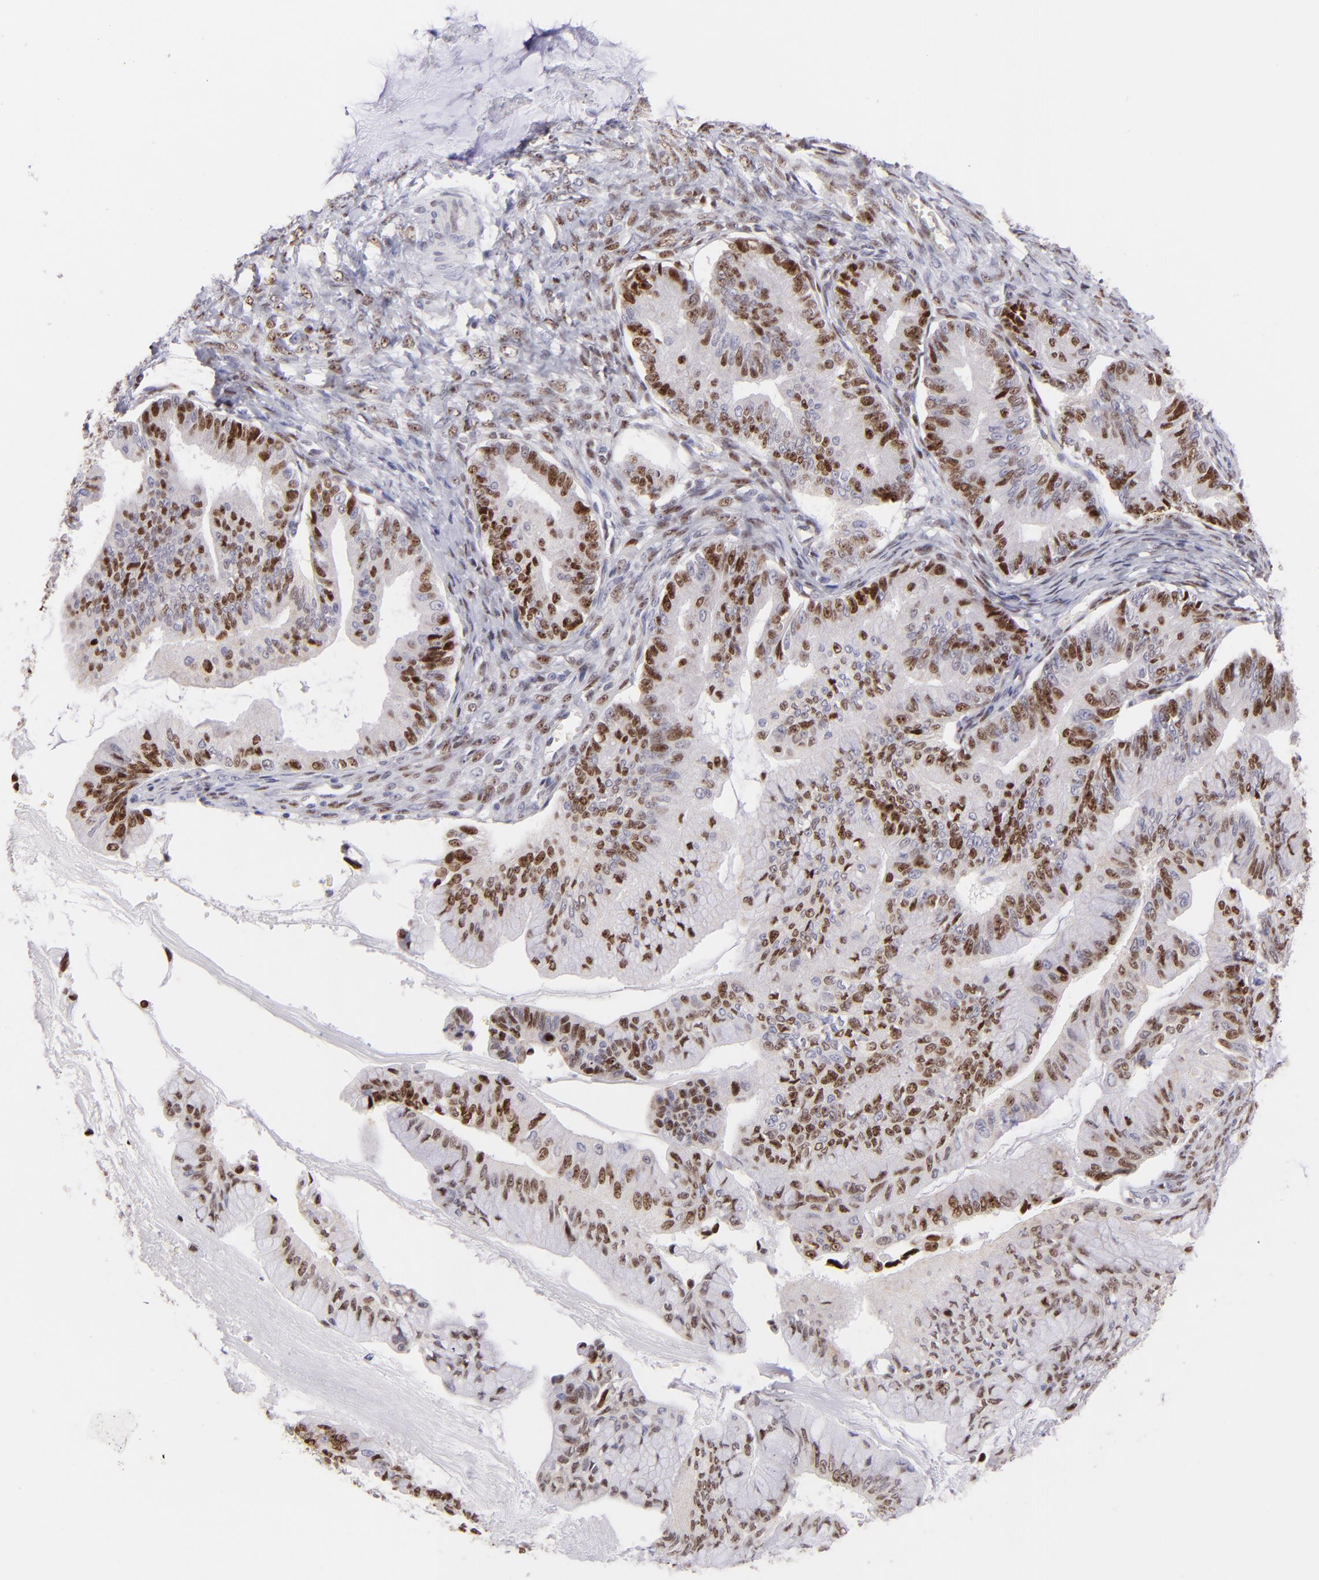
{"staining": {"intensity": "moderate", "quantity": ">75%", "location": "nuclear"}, "tissue": "ovarian cancer", "cell_type": "Tumor cells", "image_type": "cancer", "snomed": [{"axis": "morphology", "description": "Cystadenocarcinoma, mucinous, NOS"}, {"axis": "topography", "description": "Ovary"}], "caption": "Protein expression analysis of mucinous cystadenocarcinoma (ovarian) displays moderate nuclear positivity in about >75% of tumor cells. (brown staining indicates protein expression, while blue staining denotes nuclei).", "gene": "POU2F1", "patient": {"sex": "female", "age": 36}}